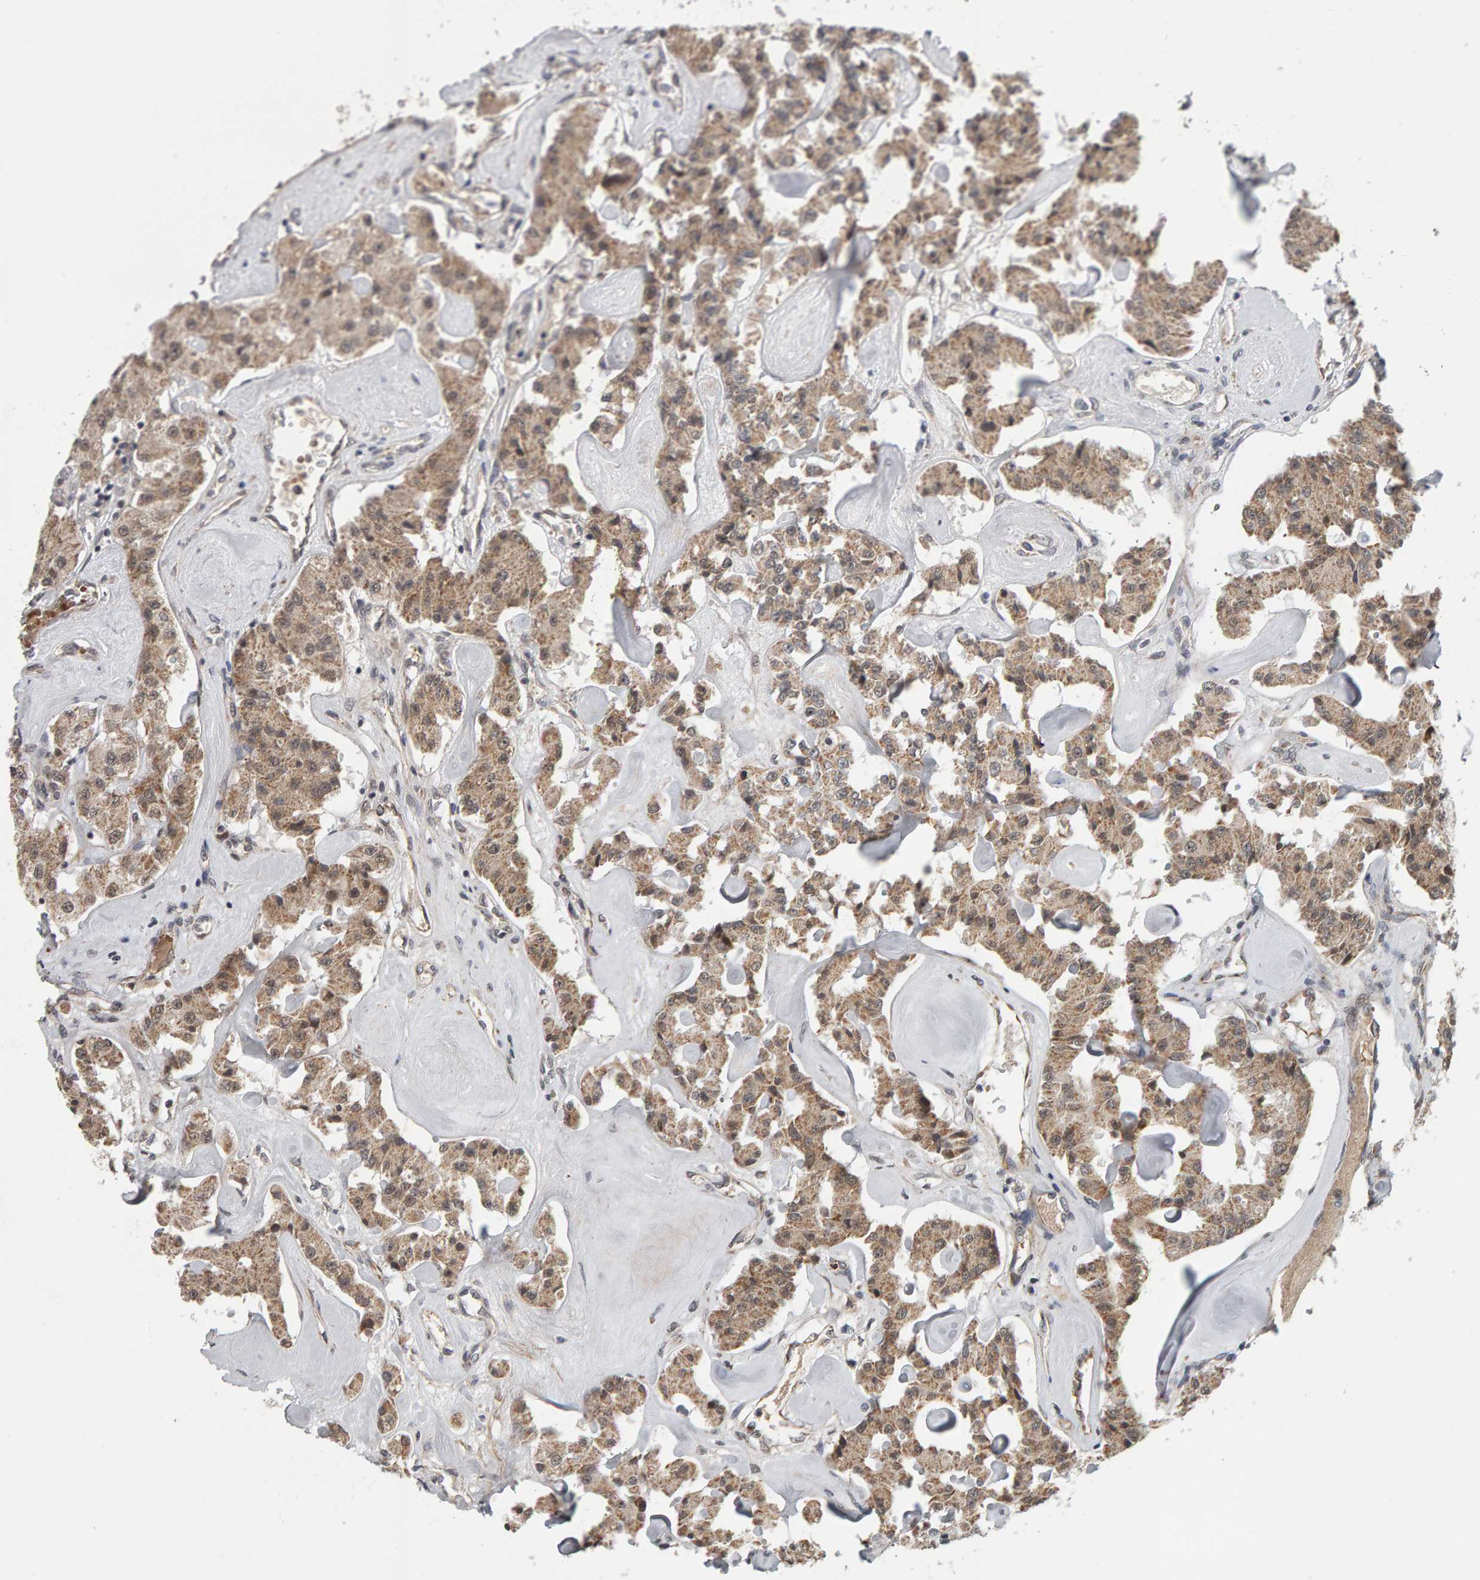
{"staining": {"intensity": "moderate", "quantity": ">75%", "location": "cytoplasmic/membranous,nuclear"}, "tissue": "carcinoid", "cell_type": "Tumor cells", "image_type": "cancer", "snomed": [{"axis": "morphology", "description": "Carcinoid, malignant, NOS"}, {"axis": "topography", "description": "Pancreas"}], "caption": "Brown immunohistochemical staining in carcinoid (malignant) shows moderate cytoplasmic/membranous and nuclear staining in approximately >75% of tumor cells. (DAB IHC, brown staining for protein, blue staining for nuclei).", "gene": "DAP3", "patient": {"sex": "male", "age": 41}}